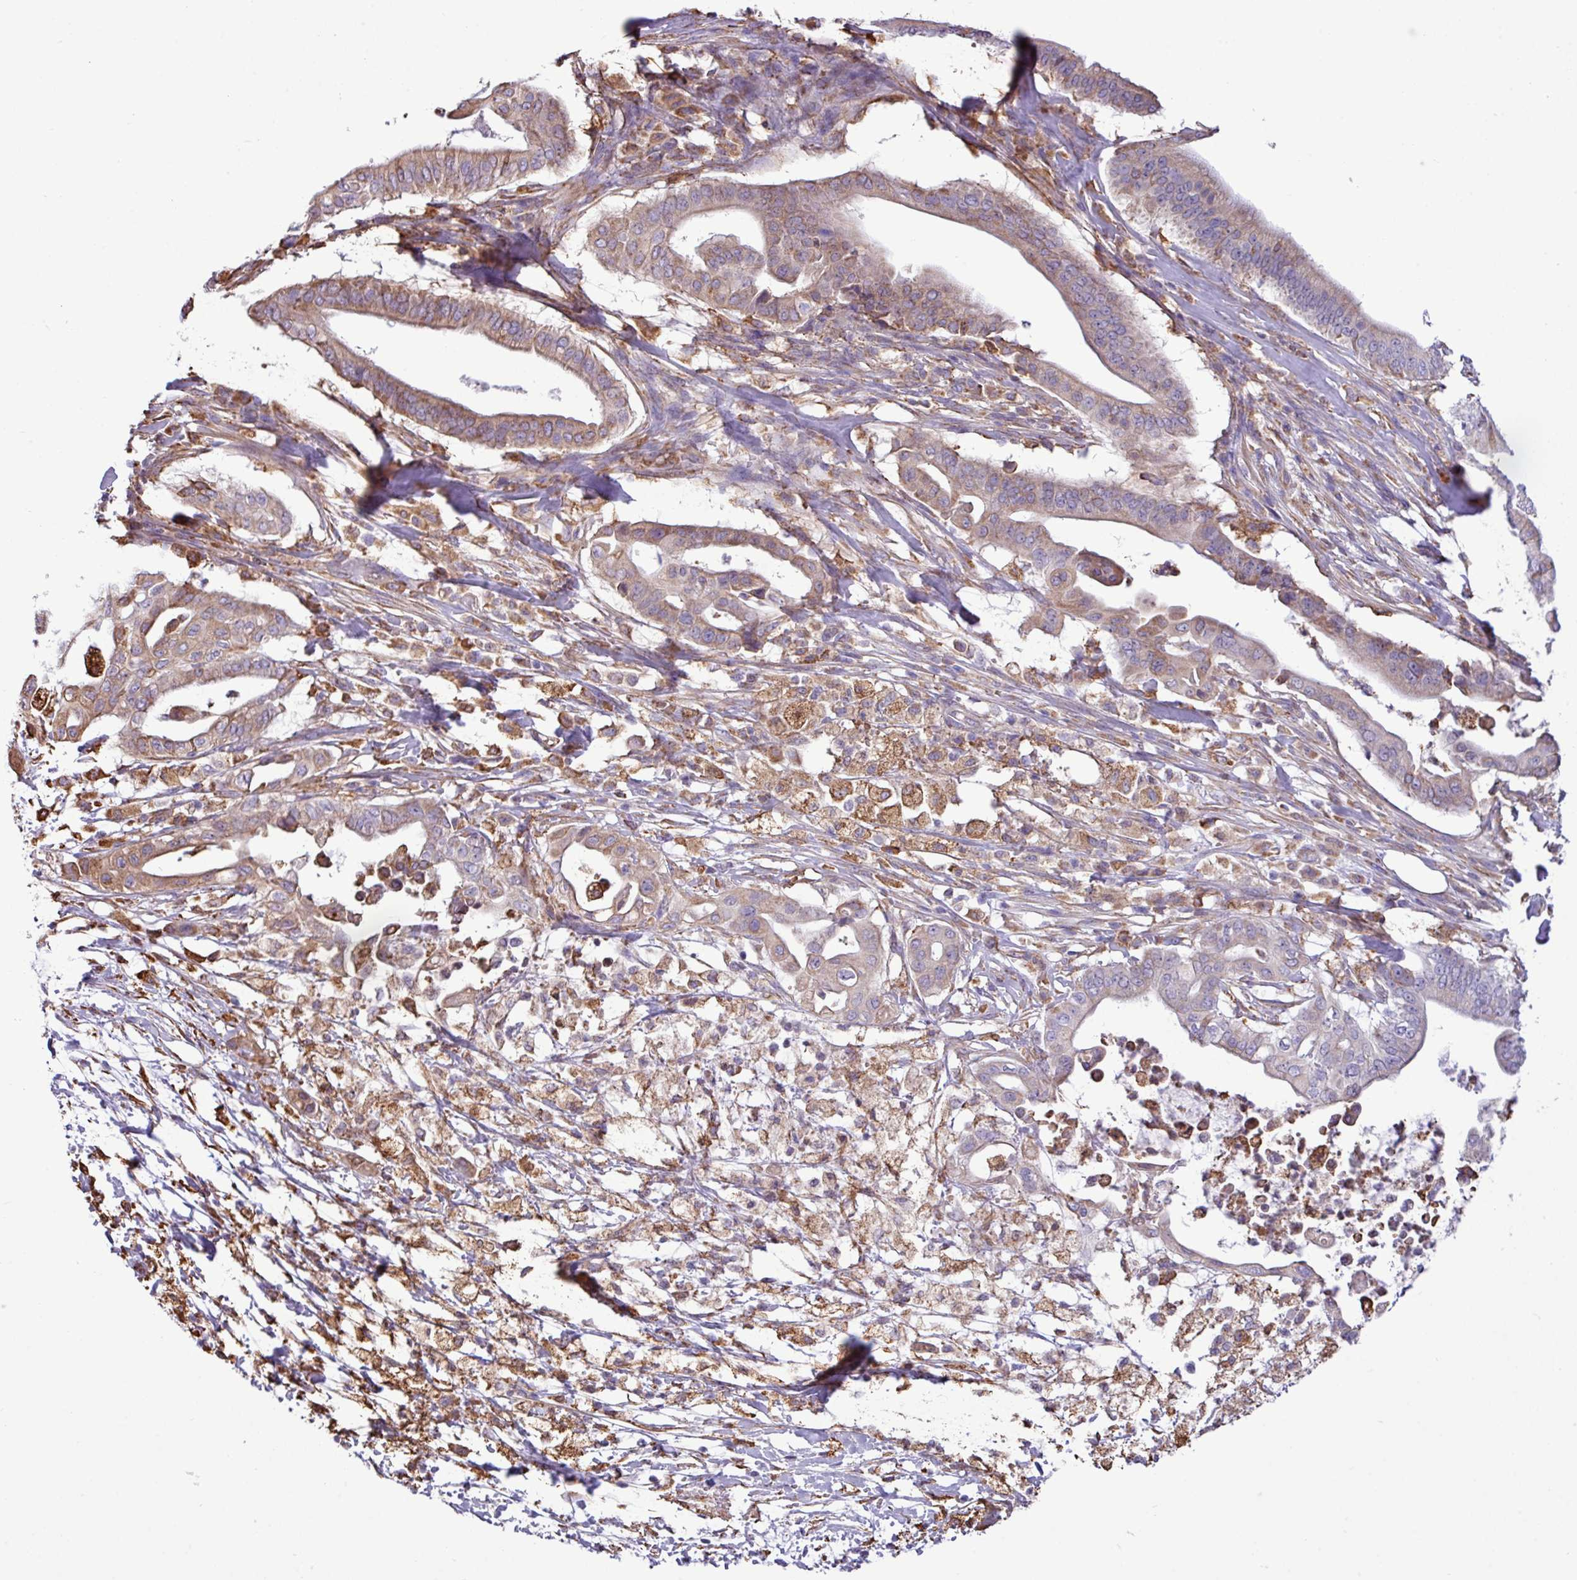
{"staining": {"intensity": "weak", "quantity": "25%-75%", "location": "cytoplasmic/membranous"}, "tissue": "pancreatic cancer", "cell_type": "Tumor cells", "image_type": "cancer", "snomed": [{"axis": "morphology", "description": "Adenocarcinoma, NOS"}, {"axis": "topography", "description": "Pancreas"}], "caption": "This photomicrograph demonstrates immunohistochemistry staining of human pancreatic cancer (adenocarcinoma), with low weak cytoplasmic/membranous expression in approximately 25%-75% of tumor cells.", "gene": "ZSCAN5A", "patient": {"sex": "male", "age": 68}}